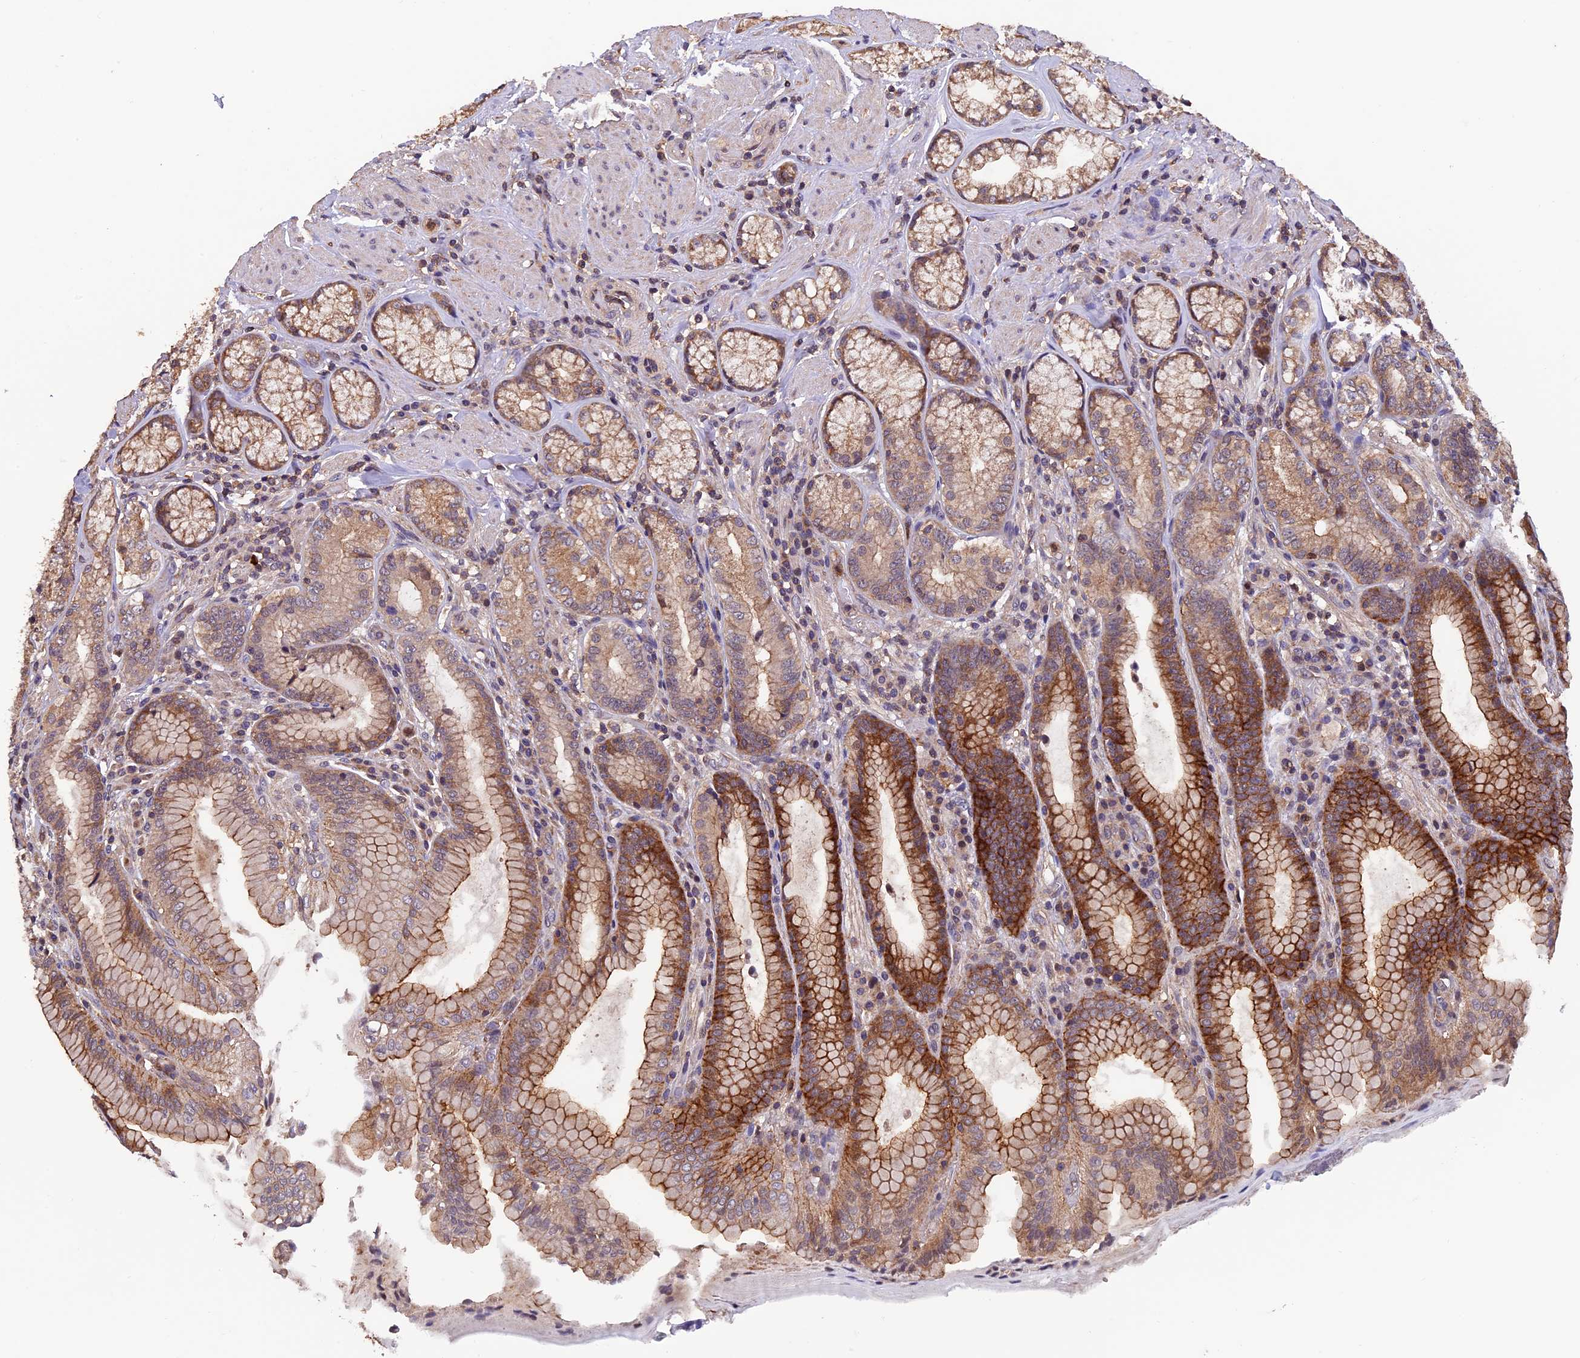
{"staining": {"intensity": "strong", "quantity": "25%-75%", "location": "cytoplasmic/membranous"}, "tissue": "stomach", "cell_type": "Glandular cells", "image_type": "normal", "snomed": [{"axis": "morphology", "description": "Normal tissue, NOS"}, {"axis": "topography", "description": "Stomach, upper"}, {"axis": "topography", "description": "Stomach, lower"}], "caption": "Benign stomach demonstrates strong cytoplasmic/membranous expression in about 25%-75% of glandular cells.", "gene": "PKD2L2", "patient": {"sex": "female", "age": 76}}